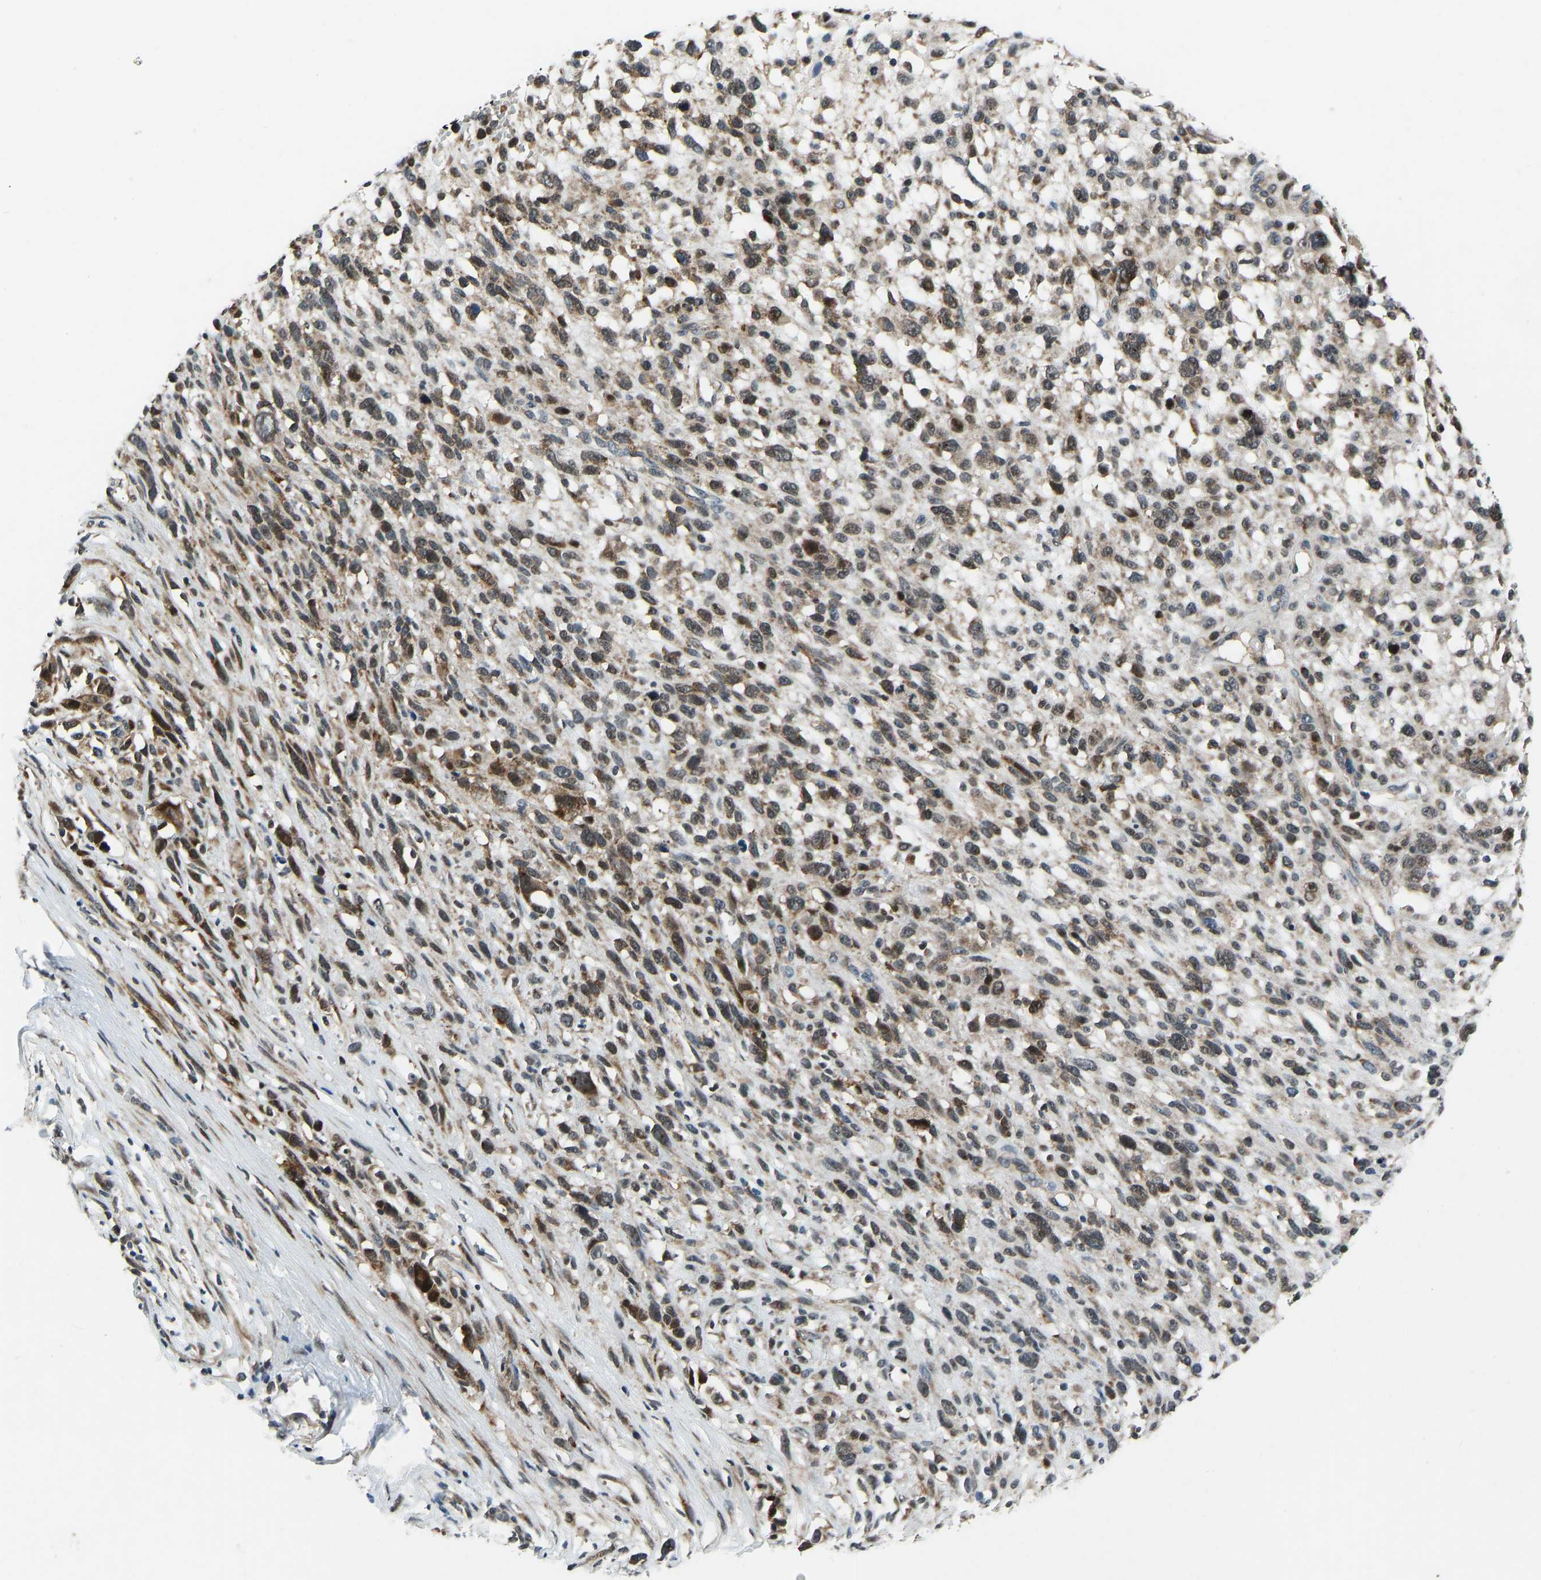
{"staining": {"intensity": "moderate", "quantity": ">75%", "location": "cytoplasmic/membranous,nuclear"}, "tissue": "melanoma", "cell_type": "Tumor cells", "image_type": "cancer", "snomed": [{"axis": "morphology", "description": "Malignant melanoma, NOS"}, {"axis": "topography", "description": "Skin"}], "caption": "Human melanoma stained for a protein (brown) displays moderate cytoplasmic/membranous and nuclear positive staining in approximately >75% of tumor cells.", "gene": "RLIM", "patient": {"sex": "female", "age": 55}}